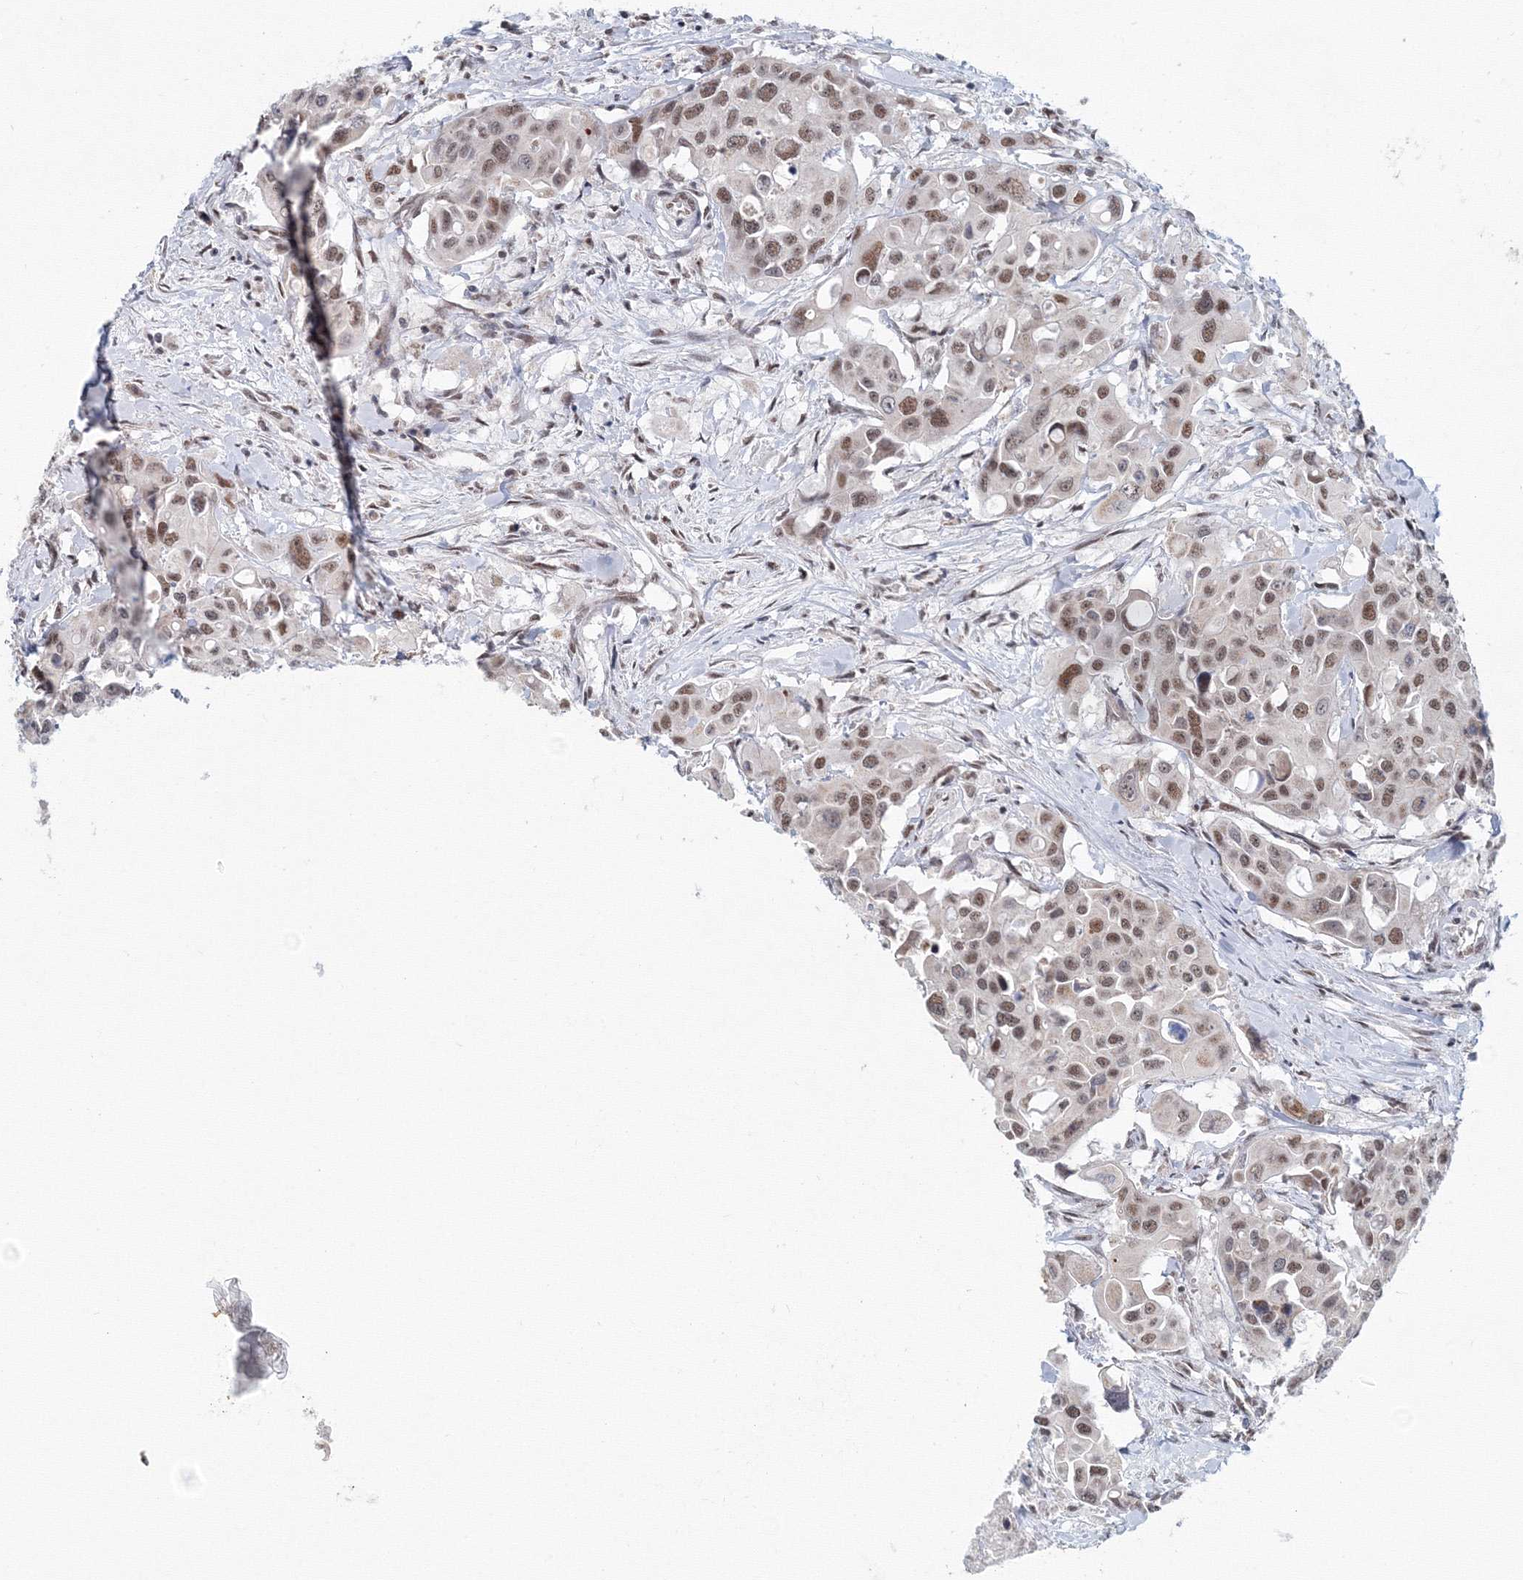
{"staining": {"intensity": "moderate", "quantity": ">75%", "location": "nuclear"}, "tissue": "colorectal cancer", "cell_type": "Tumor cells", "image_type": "cancer", "snomed": [{"axis": "morphology", "description": "Adenocarcinoma, NOS"}, {"axis": "topography", "description": "Colon"}], "caption": "Immunohistochemistry (DAB (3,3'-diaminobenzidine)) staining of human colorectal cancer (adenocarcinoma) demonstrates moderate nuclear protein expression in about >75% of tumor cells.", "gene": "SF3B6", "patient": {"sex": "male", "age": 77}}